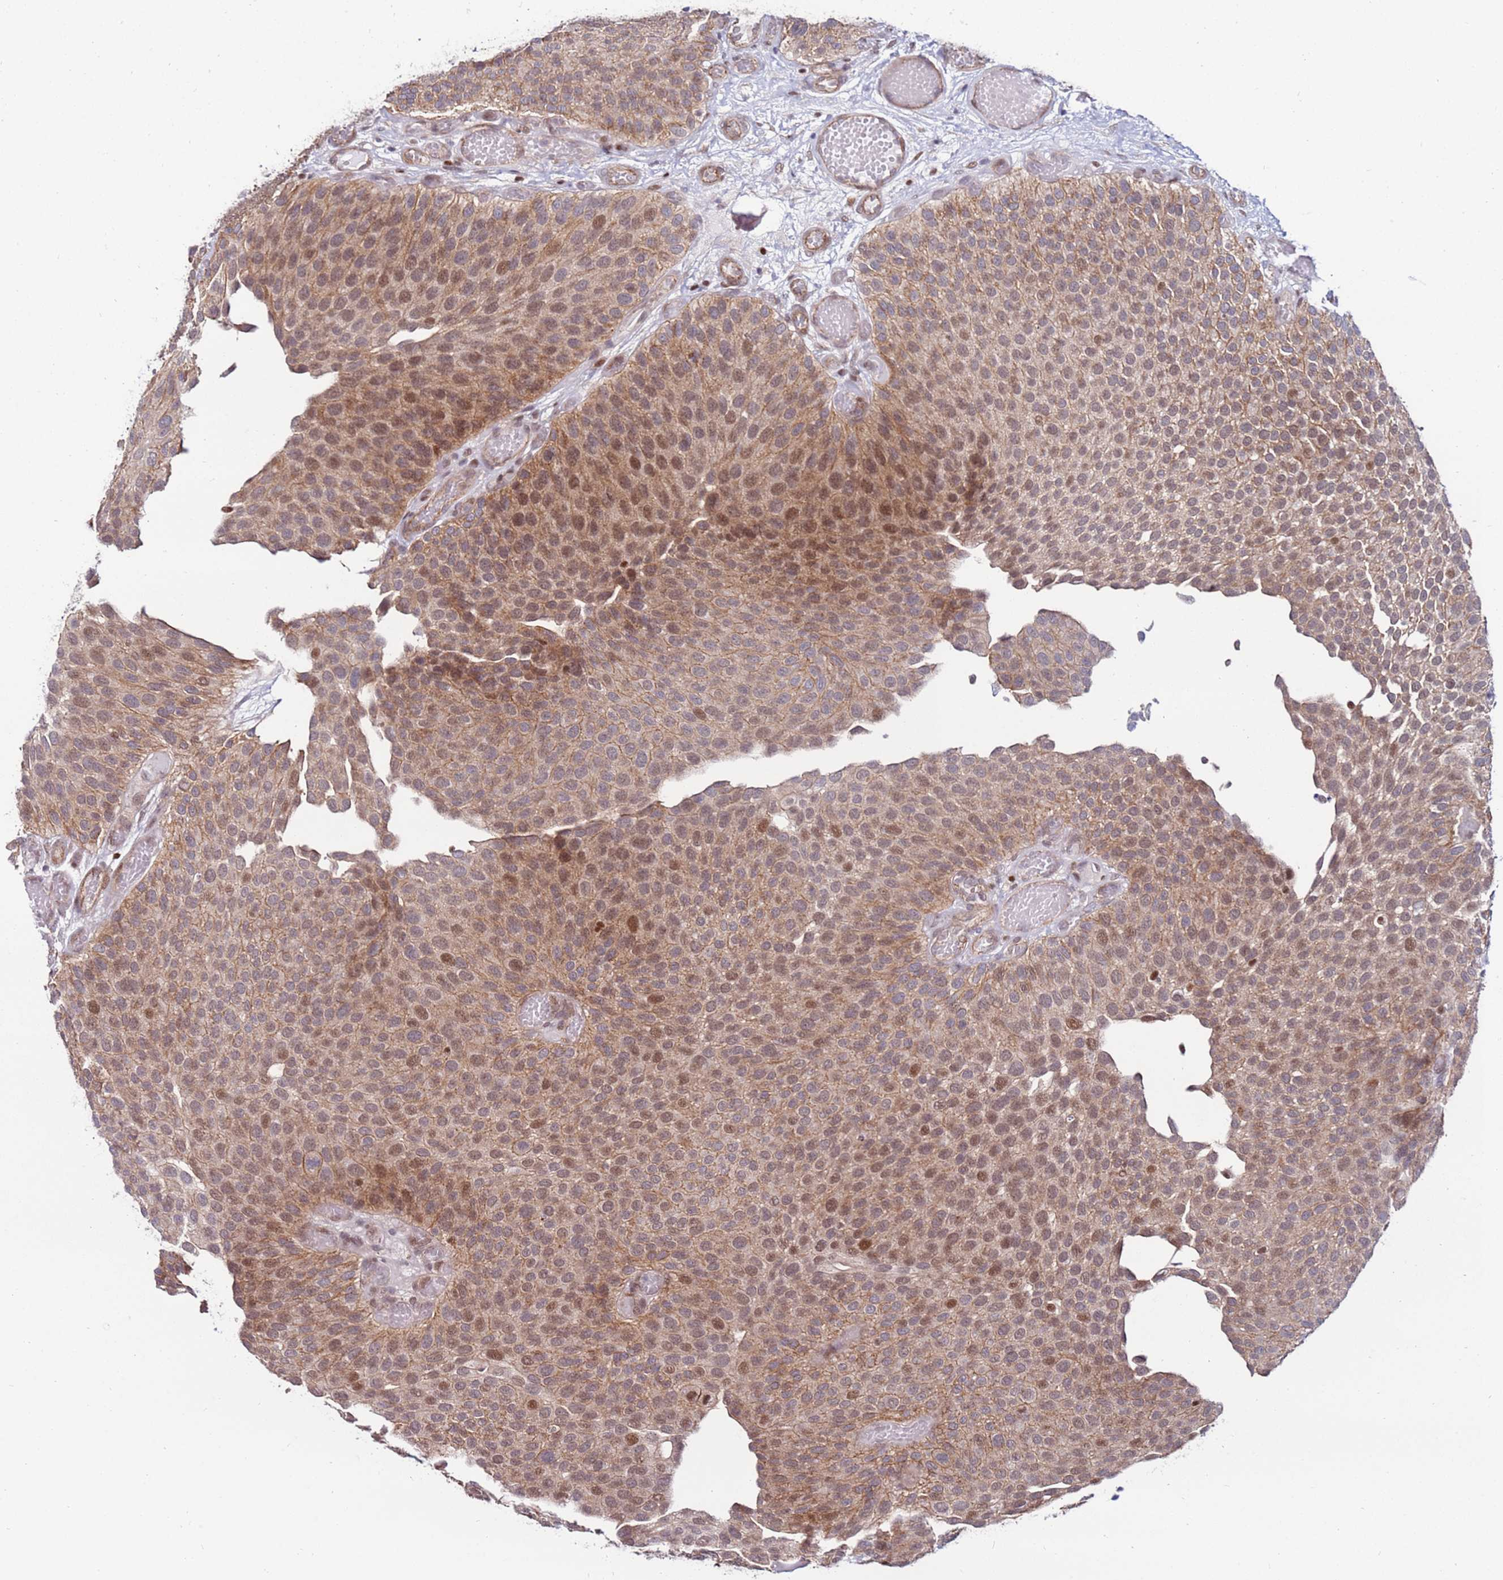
{"staining": {"intensity": "weak", "quantity": ">75%", "location": "cytoplasmic/membranous,nuclear"}, "tissue": "urothelial cancer", "cell_type": "Tumor cells", "image_type": "cancer", "snomed": [{"axis": "morphology", "description": "Urothelial carcinoma, Low grade"}, {"axis": "topography", "description": "Urinary bladder"}], "caption": "The micrograph displays staining of low-grade urothelial carcinoma, revealing weak cytoplasmic/membranous and nuclear protein expression (brown color) within tumor cells.", "gene": "KPNA4", "patient": {"sex": "male", "age": 89}}